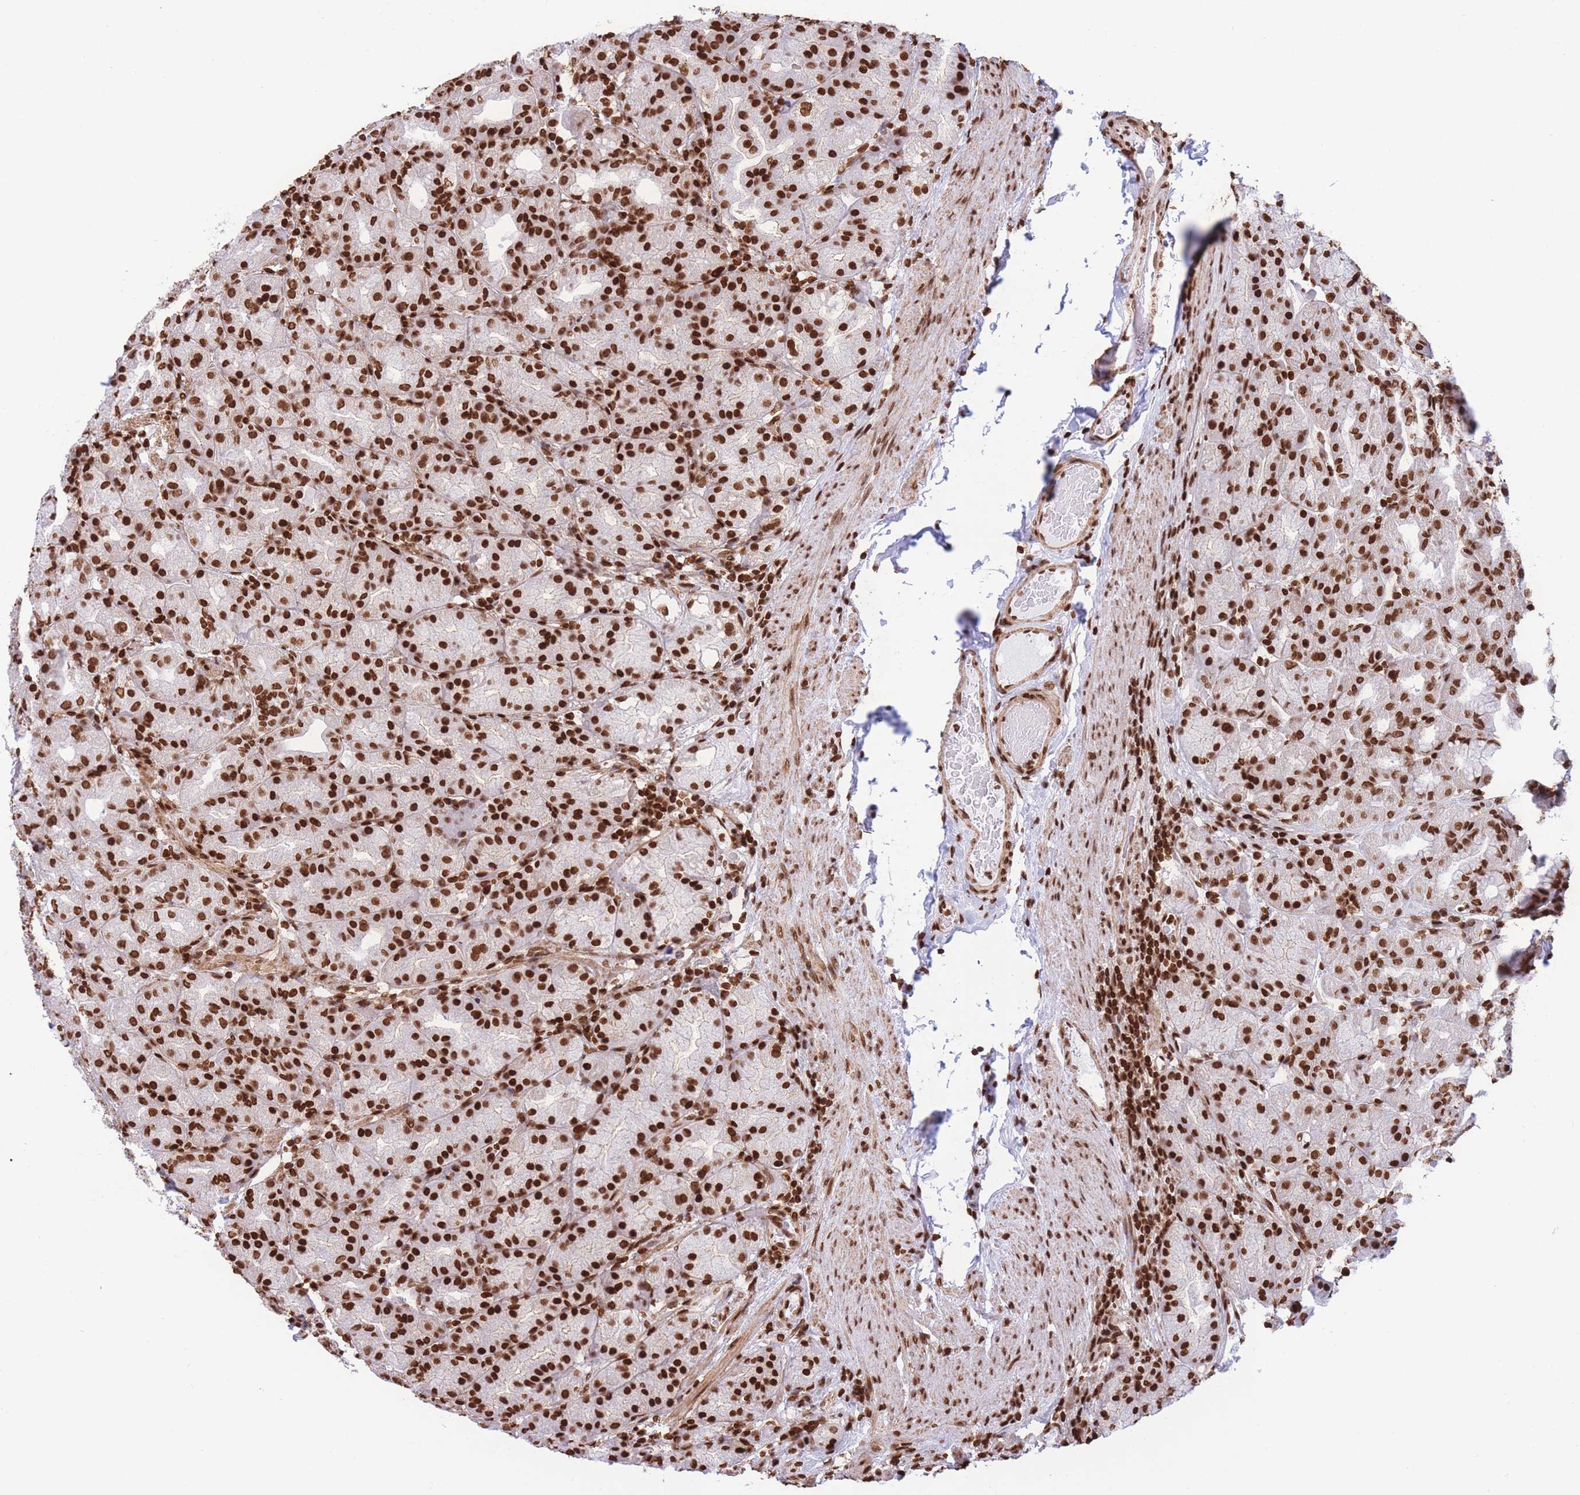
{"staining": {"intensity": "strong", "quantity": ">75%", "location": "nuclear"}, "tissue": "stomach", "cell_type": "Glandular cells", "image_type": "normal", "snomed": [{"axis": "morphology", "description": "Normal tissue, NOS"}, {"axis": "topography", "description": "Stomach, upper"}, {"axis": "topography", "description": "Stomach"}], "caption": "This image reveals IHC staining of unremarkable stomach, with high strong nuclear staining in approximately >75% of glandular cells.", "gene": "H2BC10", "patient": {"sex": "male", "age": 68}}